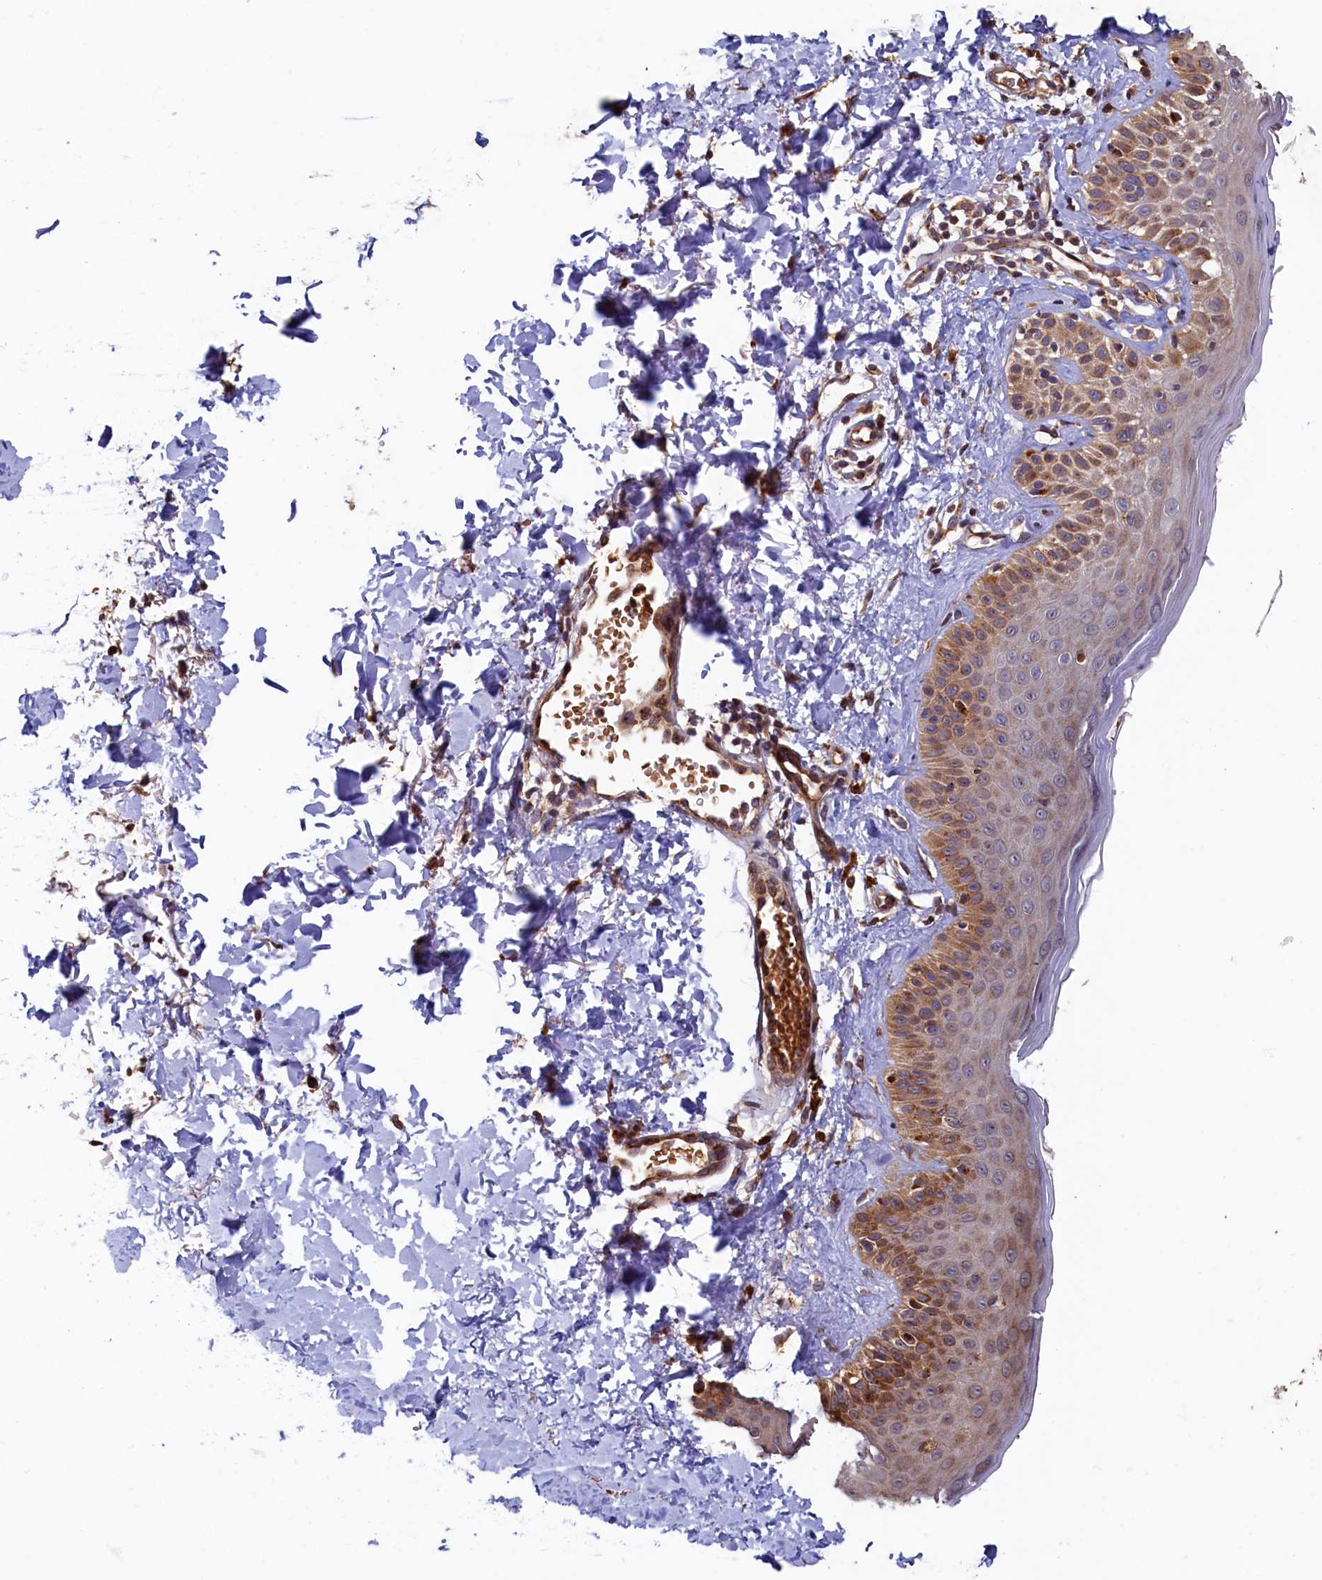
{"staining": {"intensity": "moderate", "quantity": ">75%", "location": "cytoplasmic/membranous"}, "tissue": "skin", "cell_type": "Fibroblasts", "image_type": "normal", "snomed": [{"axis": "morphology", "description": "Normal tissue, NOS"}, {"axis": "topography", "description": "Skin"}], "caption": "This micrograph shows immunohistochemistry staining of normal skin, with medium moderate cytoplasmic/membranous expression in about >75% of fibroblasts.", "gene": "TMEM181", "patient": {"sex": "male", "age": 52}}